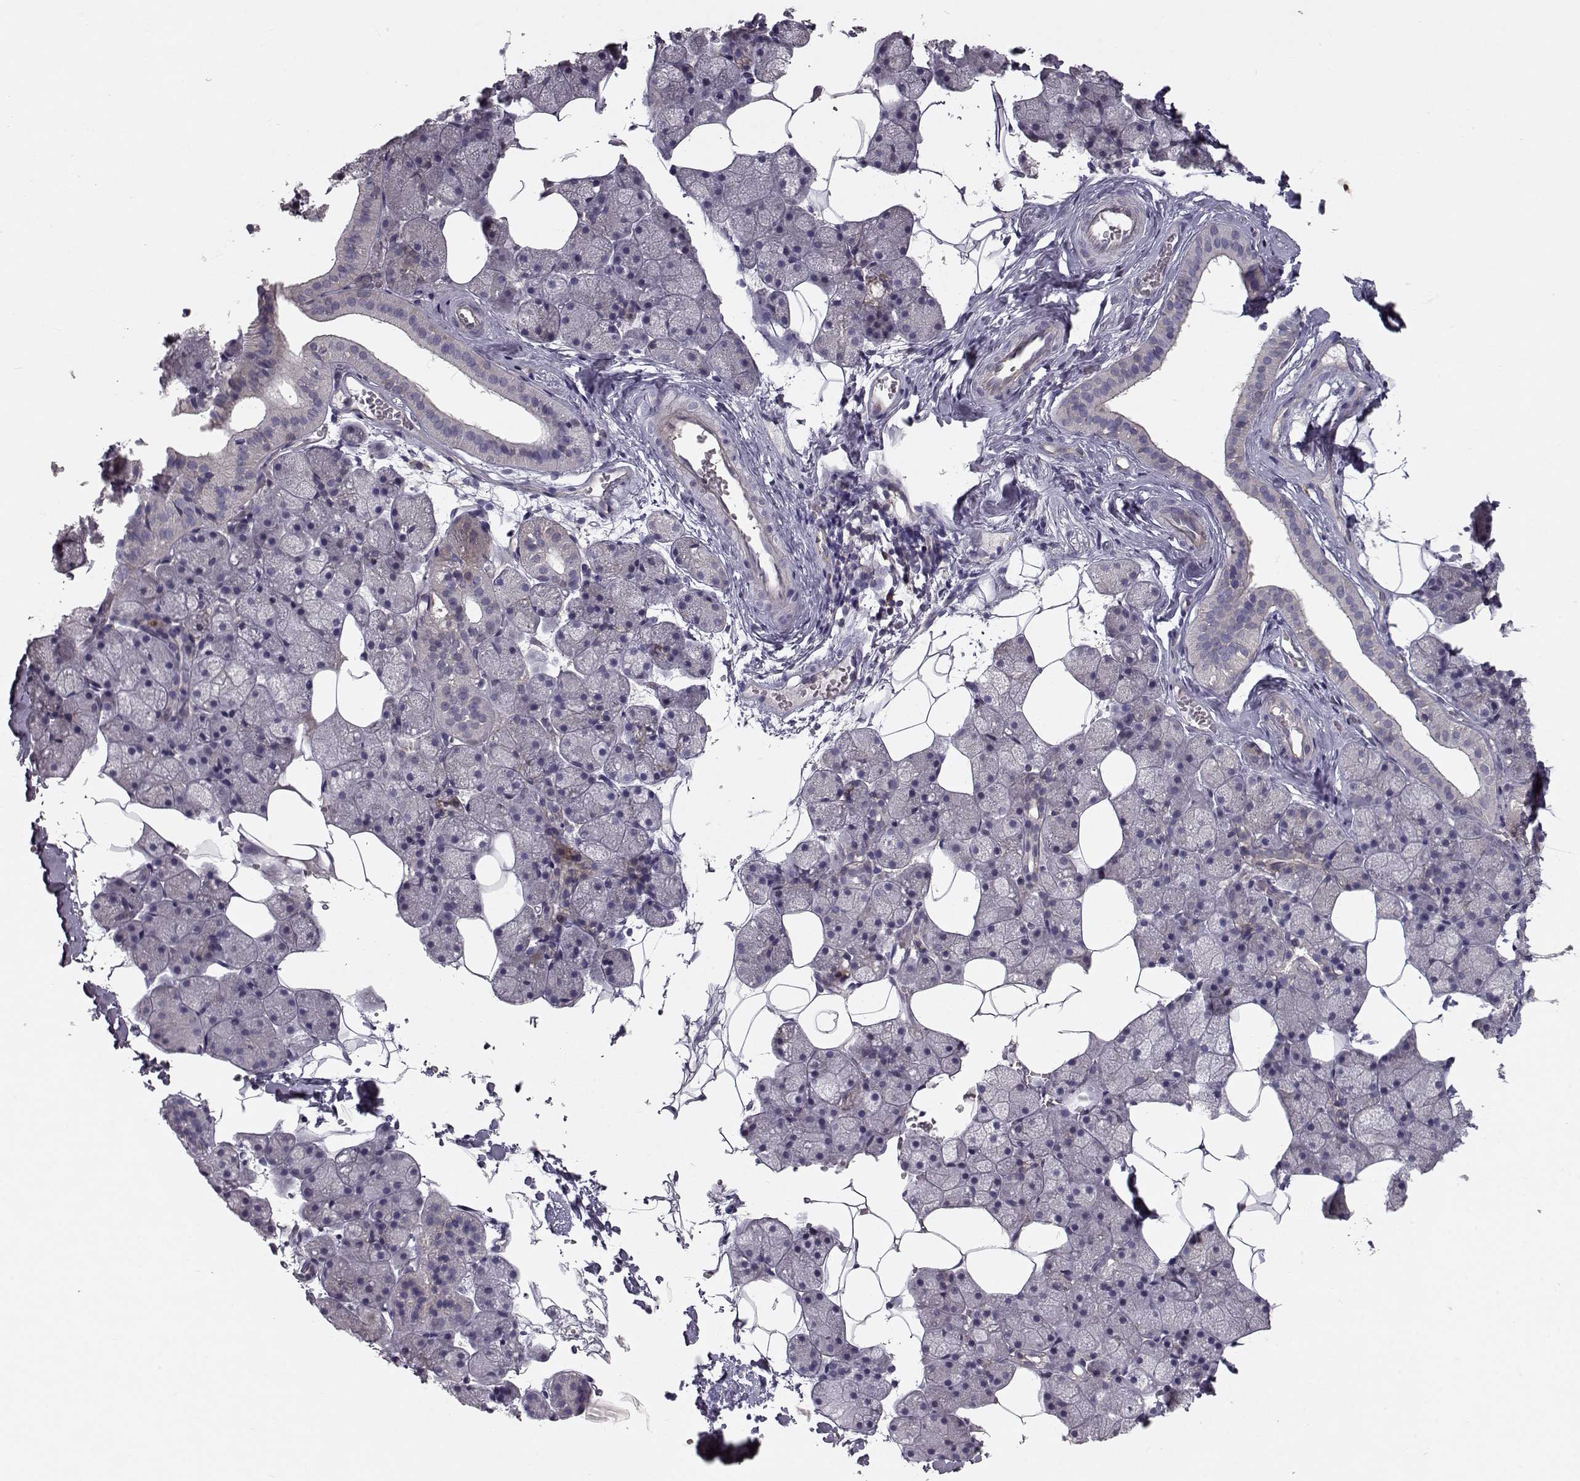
{"staining": {"intensity": "weak", "quantity": "<25%", "location": "cytoplasmic/membranous"}, "tissue": "salivary gland", "cell_type": "Glandular cells", "image_type": "normal", "snomed": [{"axis": "morphology", "description": "Normal tissue, NOS"}, {"axis": "topography", "description": "Salivary gland"}], "caption": "Glandular cells show no significant staining in unremarkable salivary gland. Brightfield microscopy of immunohistochemistry (IHC) stained with DAB (brown) and hematoxylin (blue), captured at high magnification.", "gene": "RANBP1", "patient": {"sex": "male", "age": 38}}